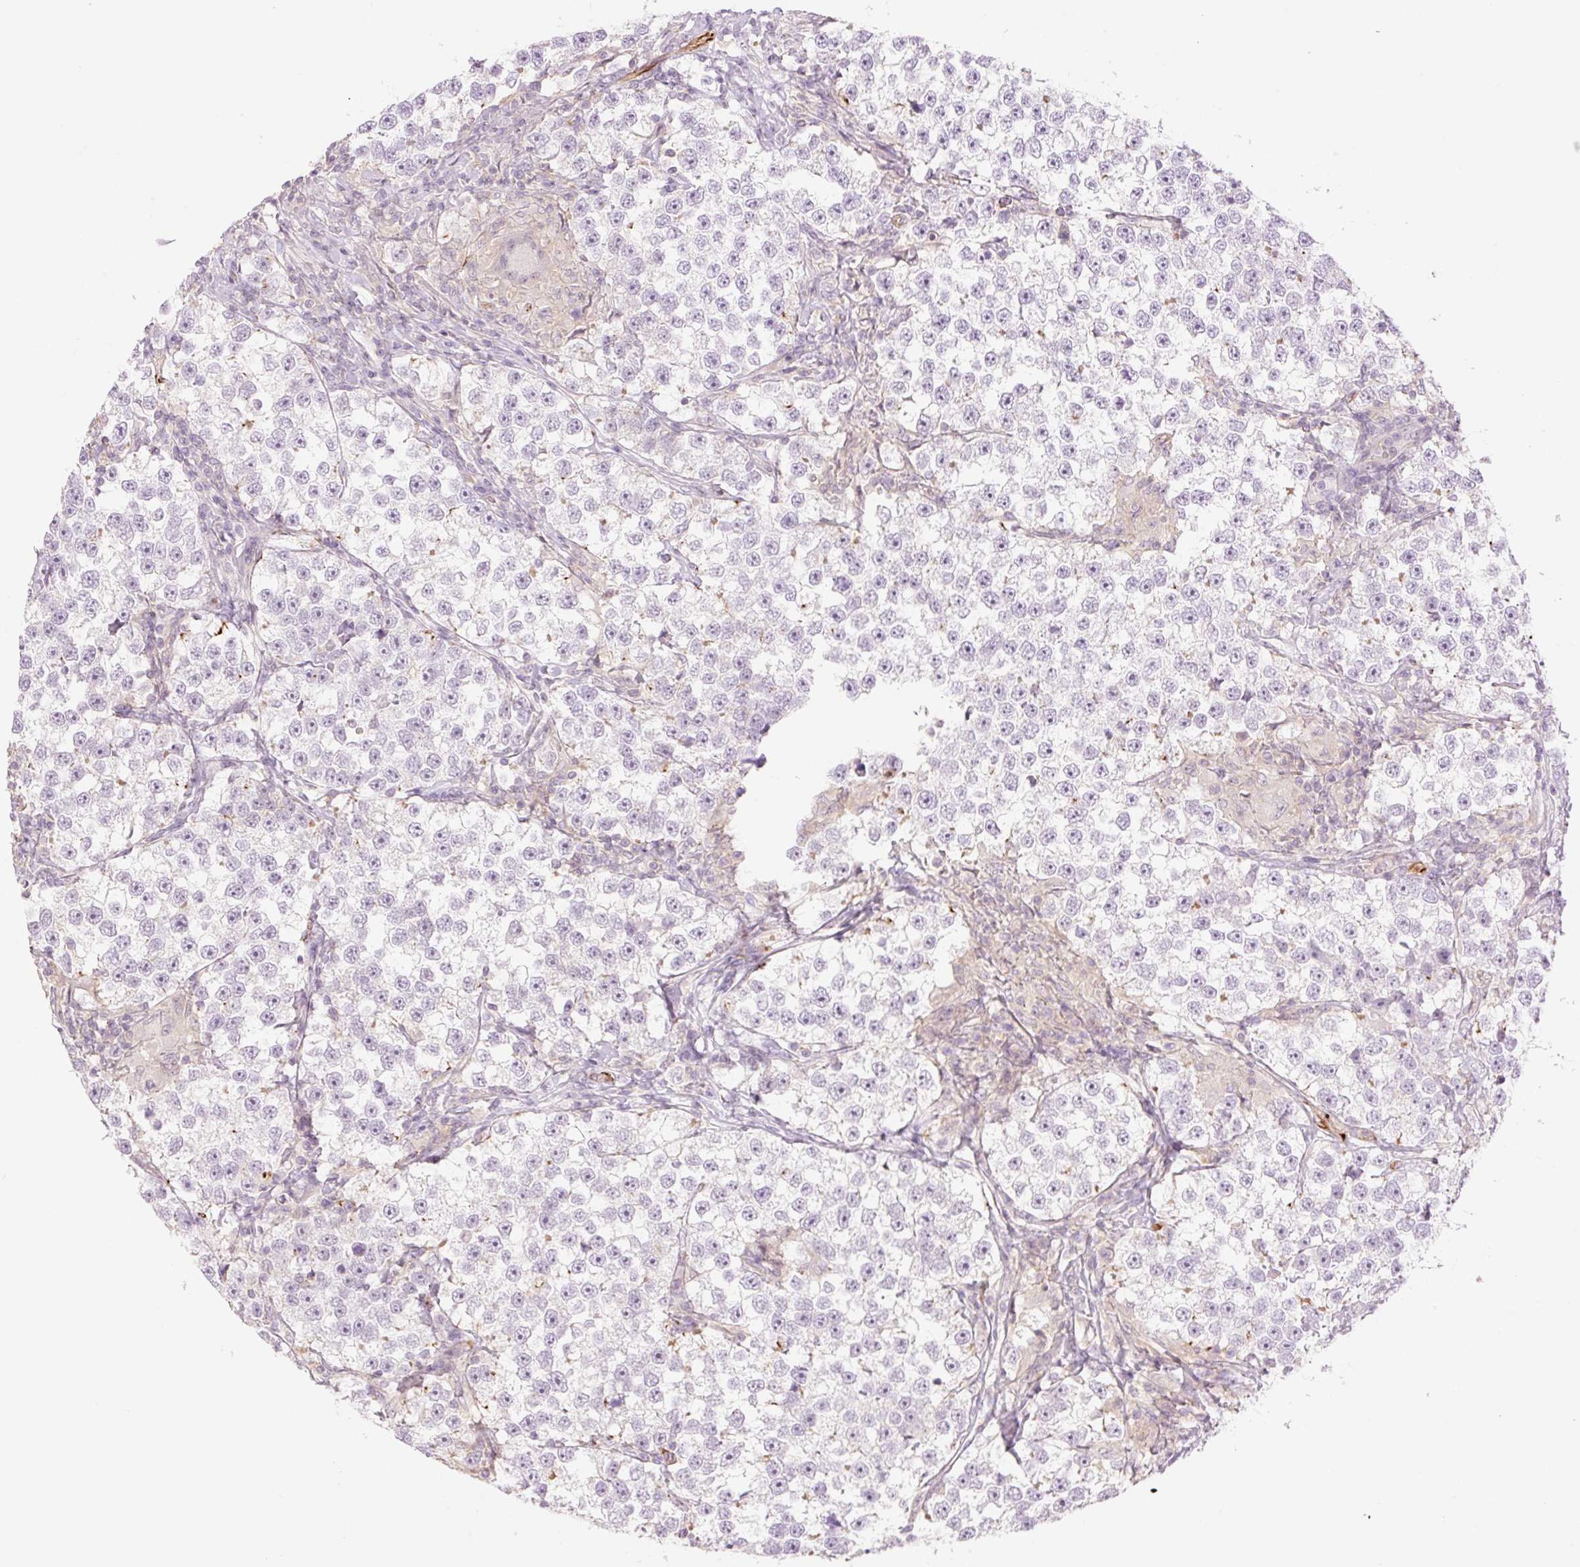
{"staining": {"intensity": "negative", "quantity": "none", "location": "none"}, "tissue": "testis cancer", "cell_type": "Tumor cells", "image_type": "cancer", "snomed": [{"axis": "morphology", "description": "Seminoma, NOS"}, {"axis": "topography", "description": "Testis"}], "caption": "Tumor cells show no significant protein positivity in testis cancer (seminoma).", "gene": "ZFYVE21", "patient": {"sex": "male", "age": 46}}